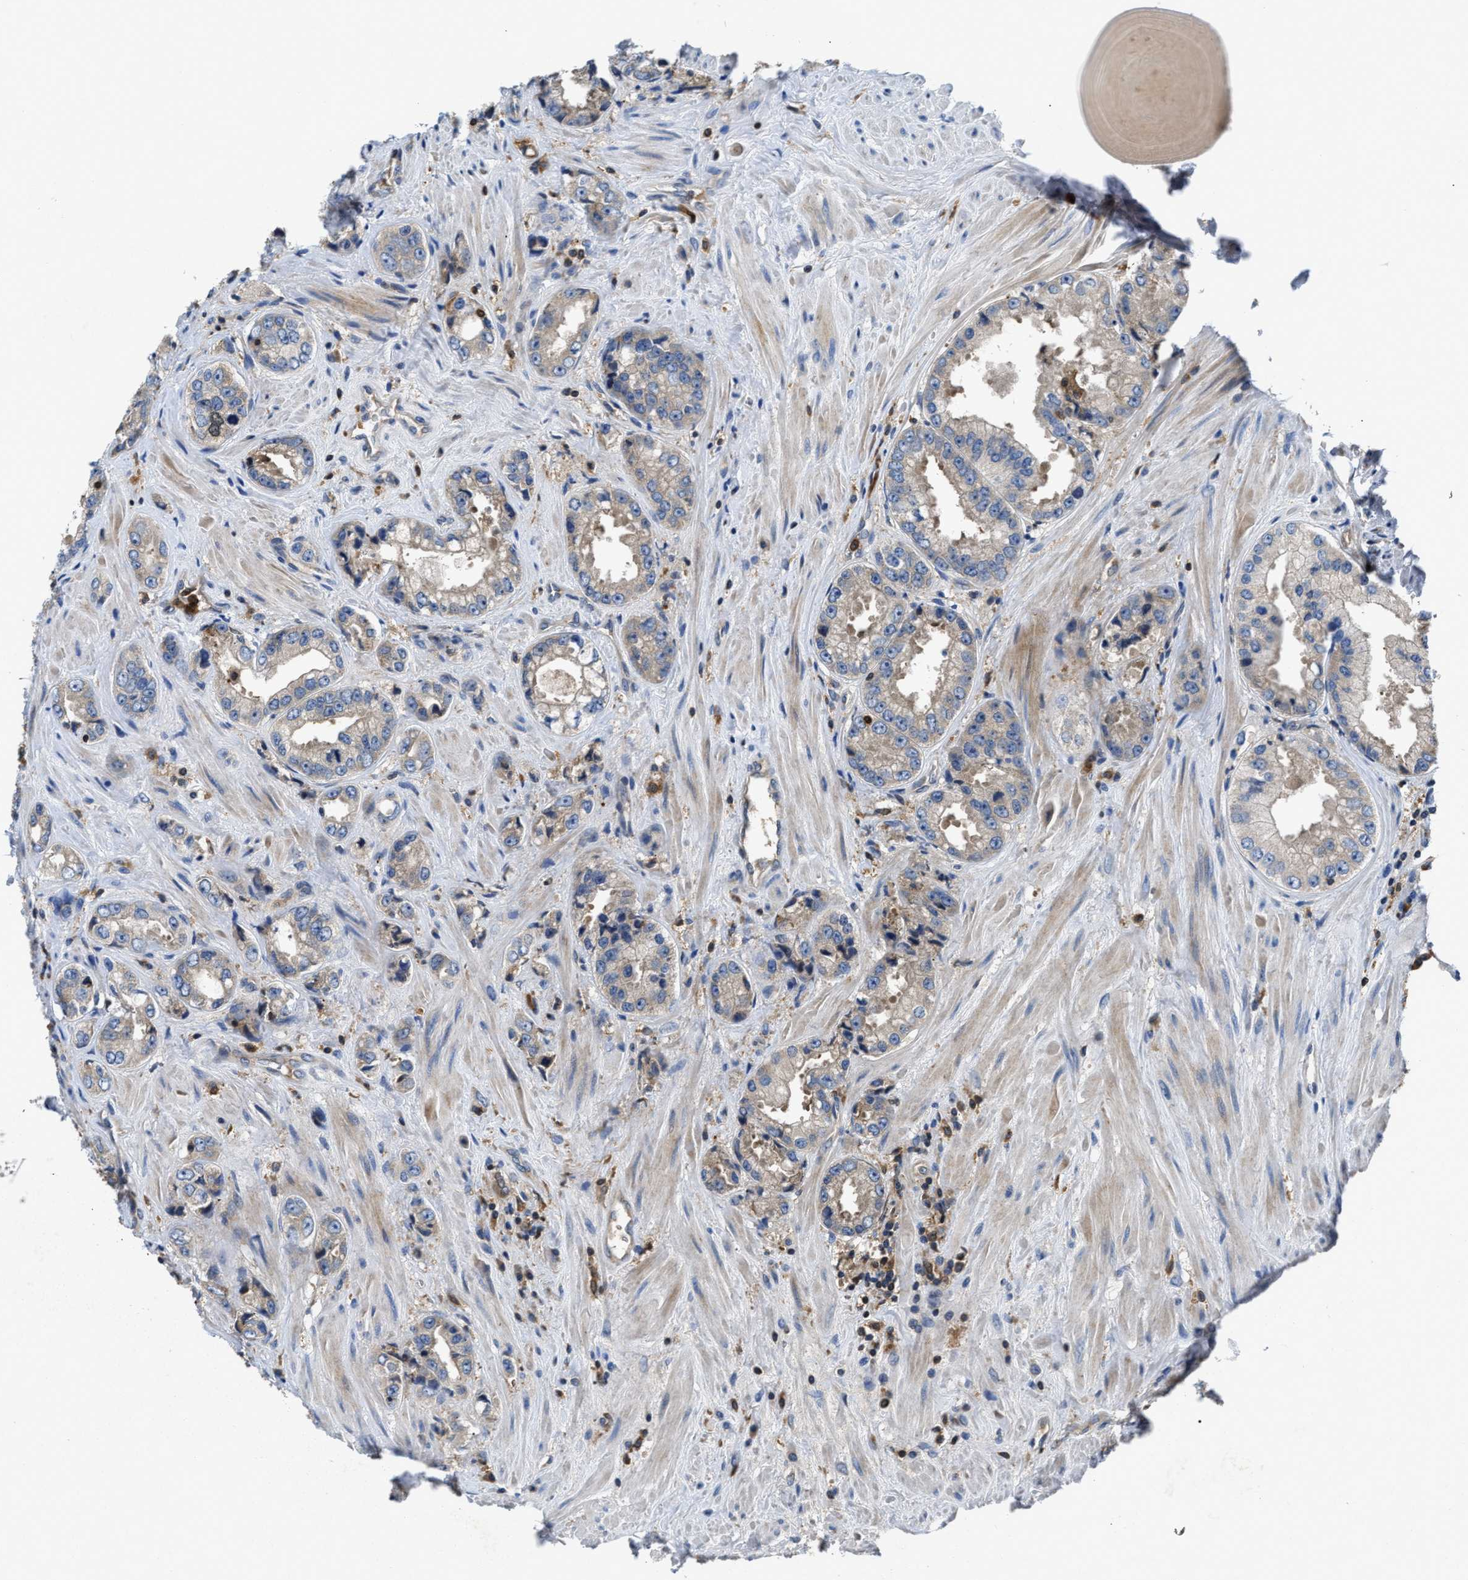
{"staining": {"intensity": "weak", "quantity": "<25%", "location": "cytoplasmic/membranous"}, "tissue": "prostate cancer", "cell_type": "Tumor cells", "image_type": "cancer", "snomed": [{"axis": "morphology", "description": "Adenocarcinoma, High grade"}, {"axis": "topography", "description": "Prostate"}], "caption": "High magnification brightfield microscopy of prostate cancer (adenocarcinoma (high-grade)) stained with DAB (brown) and counterstained with hematoxylin (blue): tumor cells show no significant staining.", "gene": "OSTF1", "patient": {"sex": "male", "age": 61}}